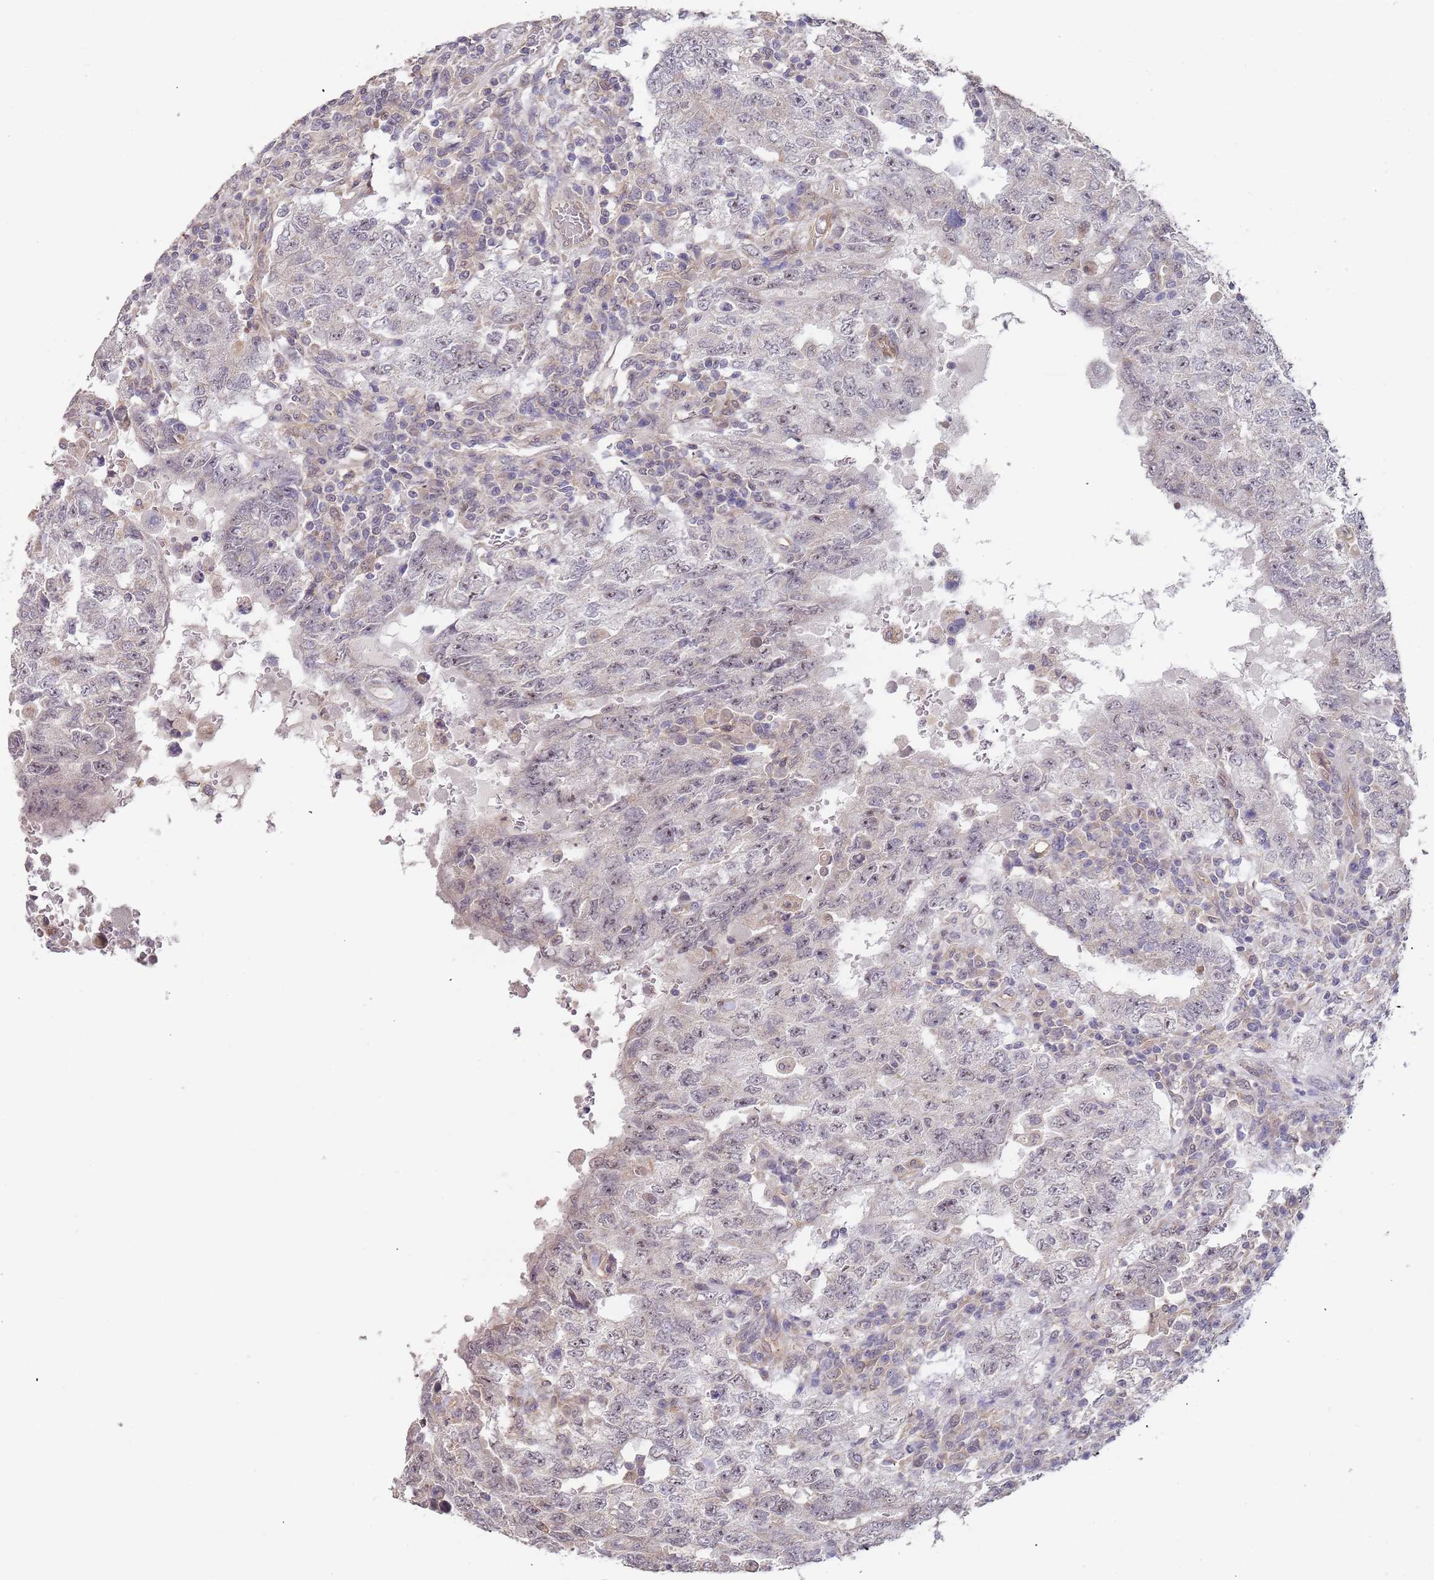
{"staining": {"intensity": "weak", "quantity": "<25%", "location": "nuclear"}, "tissue": "testis cancer", "cell_type": "Tumor cells", "image_type": "cancer", "snomed": [{"axis": "morphology", "description": "Carcinoma, Embryonal, NOS"}, {"axis": "topography", "description": "Testis"}], "caption": "A photomicrograph of human testis cancer is negative for staining in tumor cells.", "gene": "TMEM64", "patient": {"sex": "male", "age": 26}}